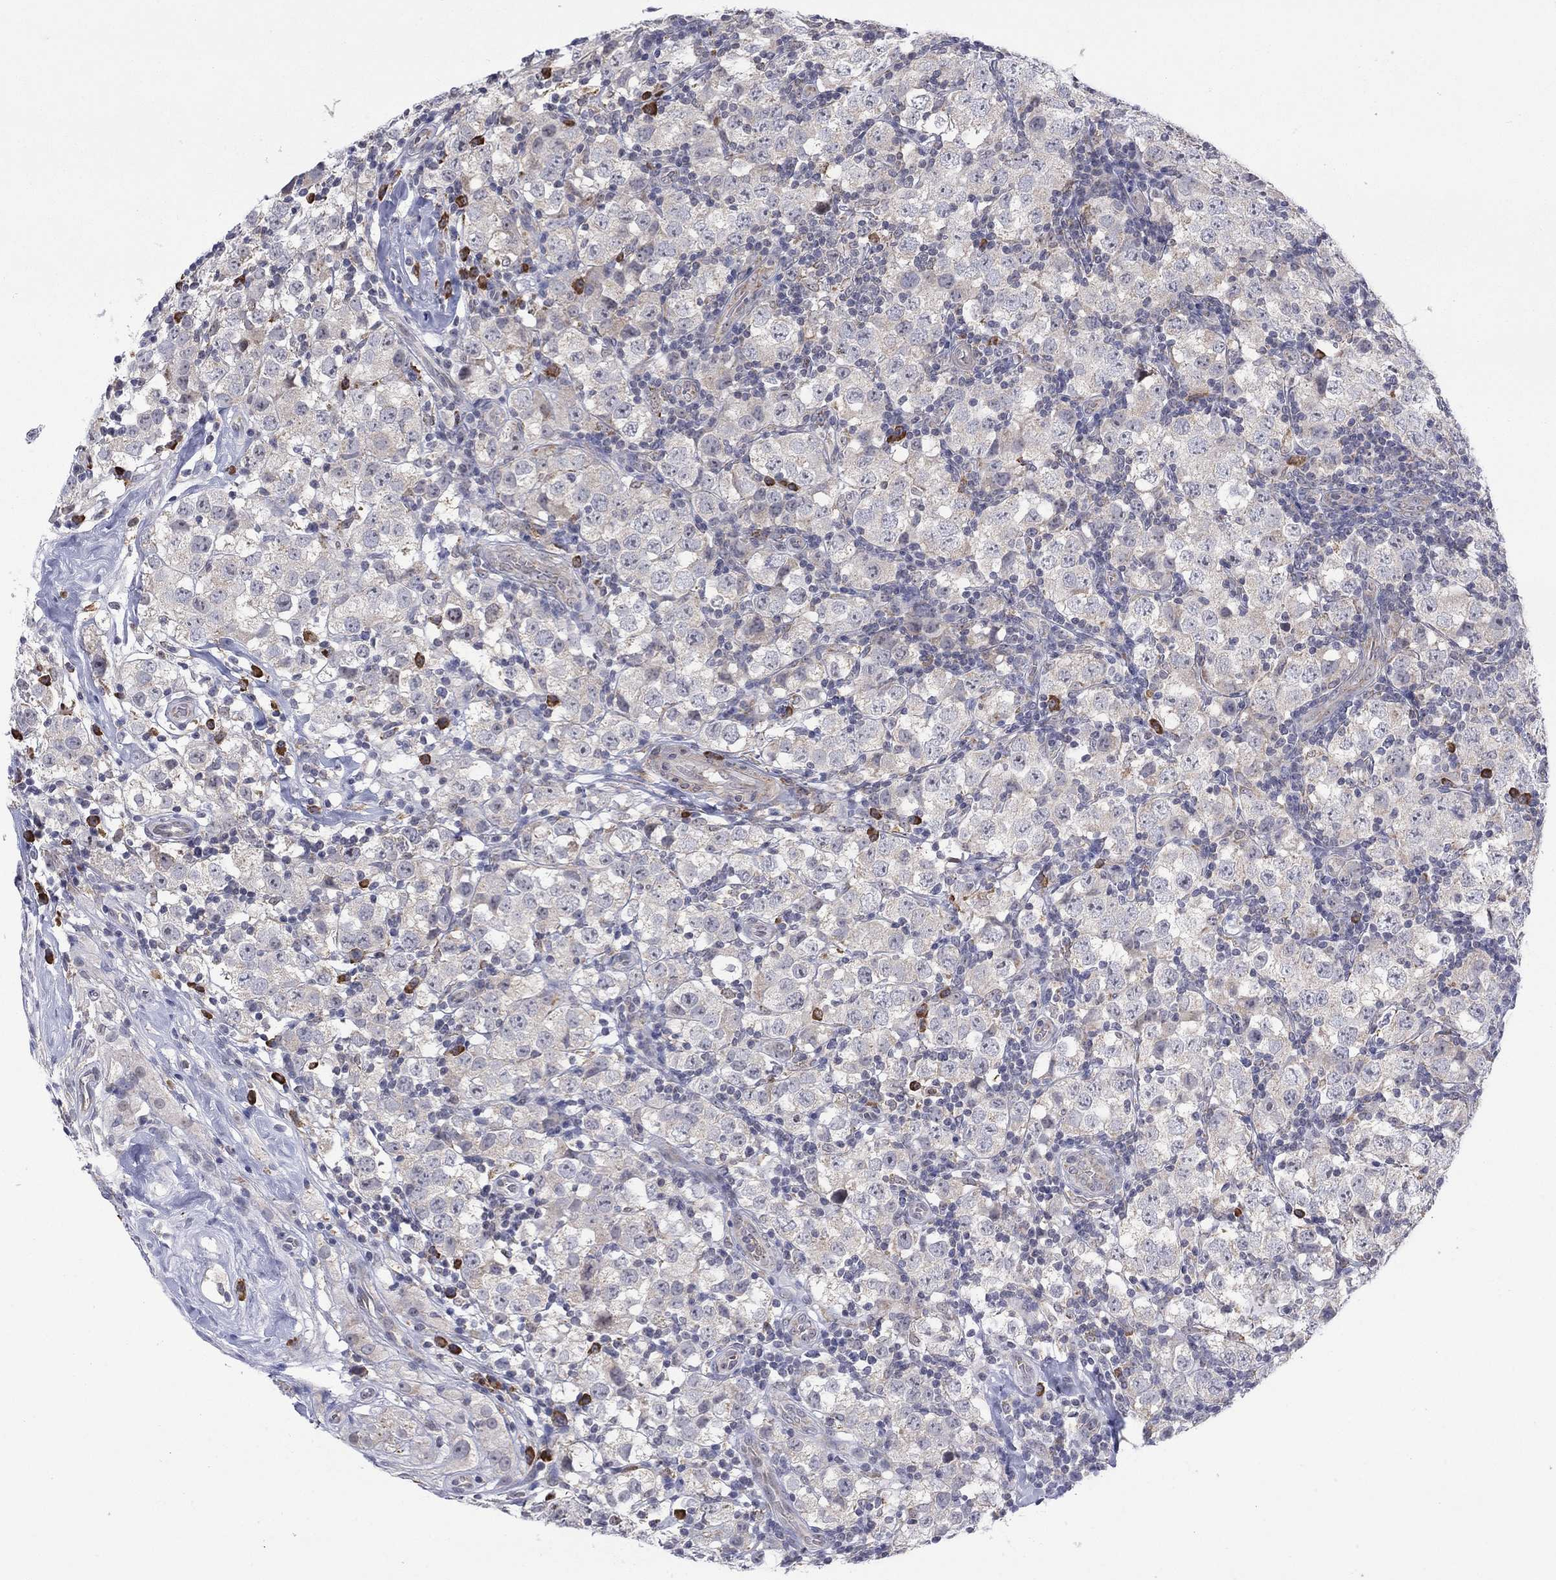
{"staining": {"intensity": "negative", "quantity": "none", "location": "none"}, "tissue": "testis cancer", "cell_type": "Tumor cells", "image_type": "cancer", "snomed": [{"axis": "morphology", "description": "Seminoma, NOS"}, {"axis": "topography", "description": "Testis"}], "caption": "DAB (3,3'-diaminobenzidine) immunohistochemical staining of human testis seminoma displays no significant positivity in tumor cells.", "gene": "MTRFR", "patient": {"sex": "male", "age": 34}}